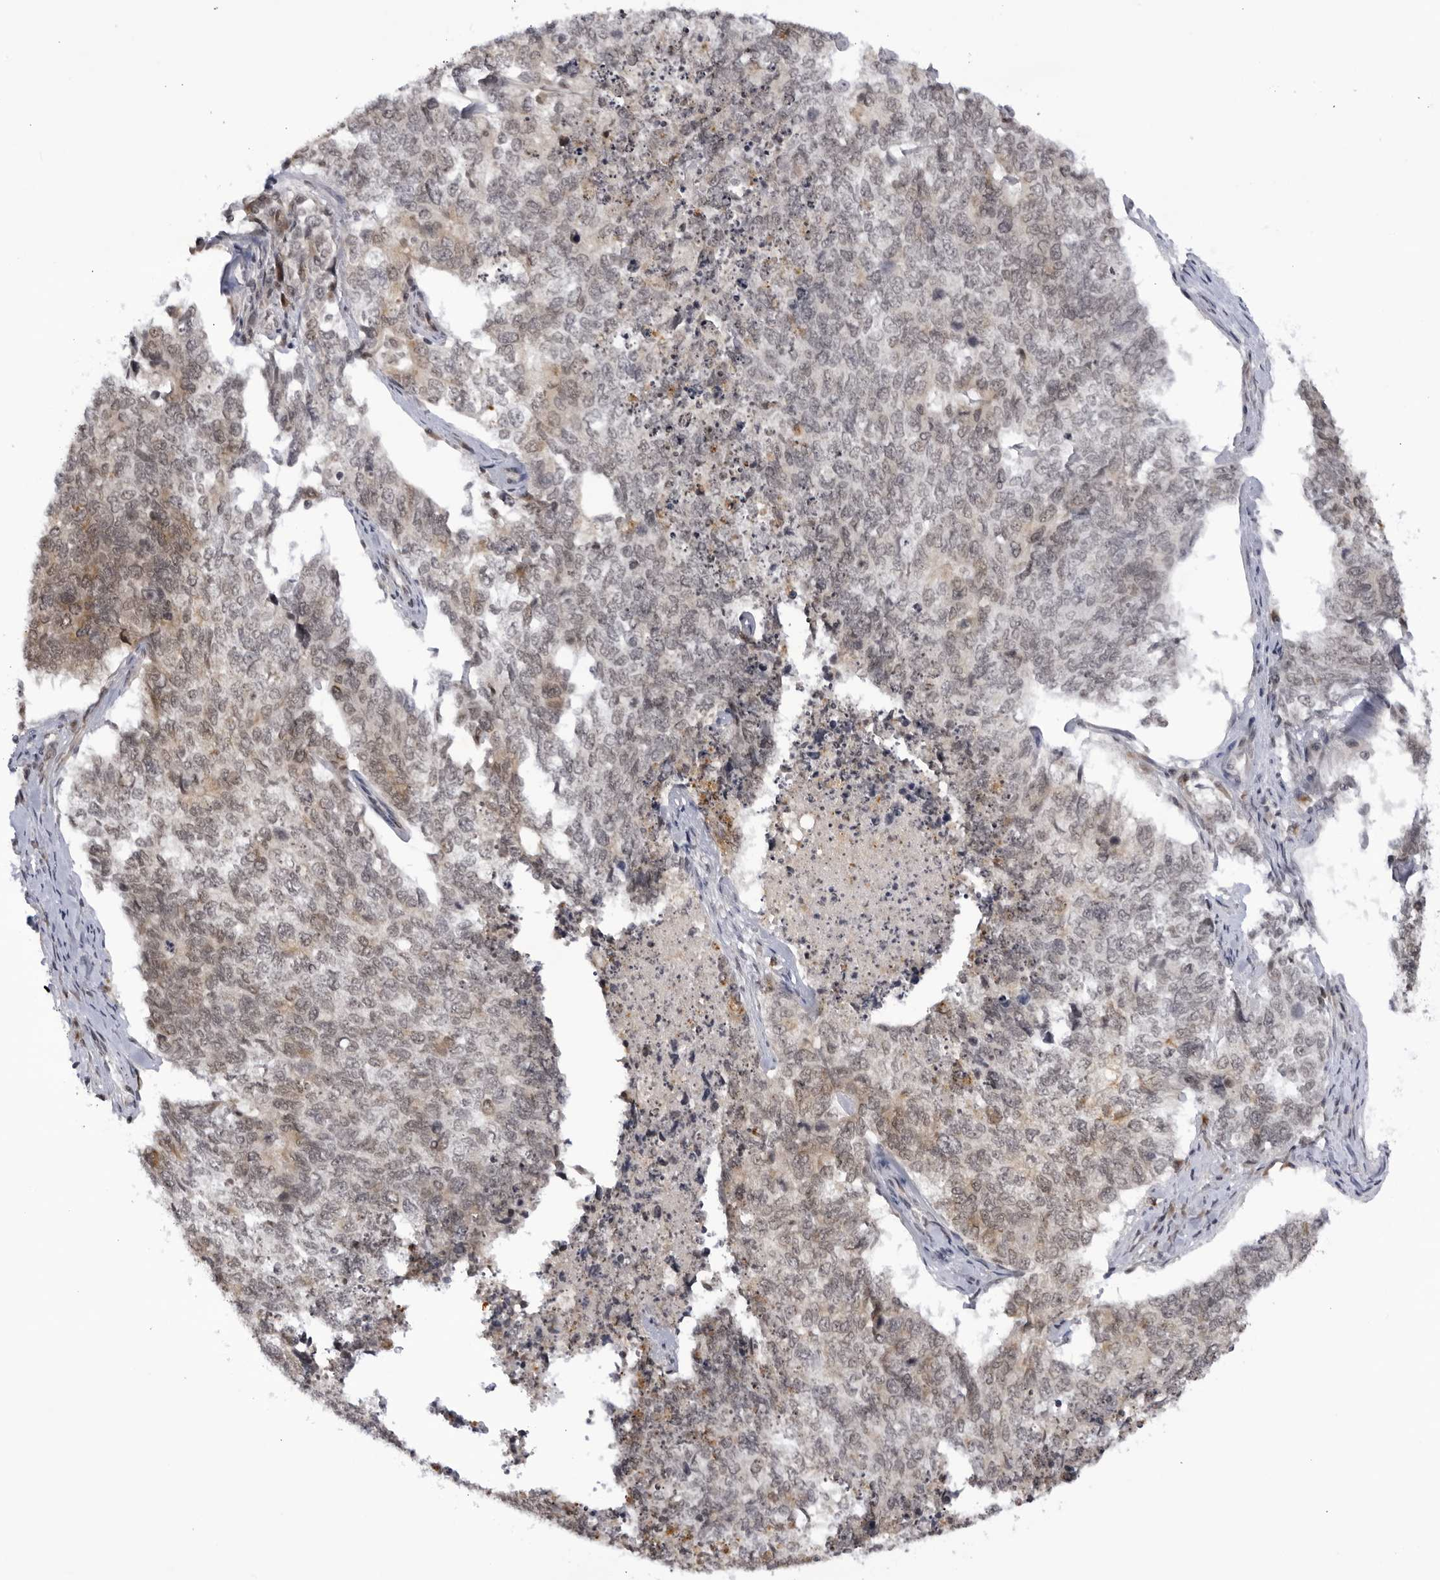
{"staining": {"intensity": "weak", "quantity": "<25%", "location": "nuclear"}, "tissue": "cervical cancer", "cell_type": "Tumor cells", "image_type": "cancer", "snomed": [{"axis": "morphology", "description": "Squamous cell carcinoma, NOS"}, {"axis": "topography", "description": "Cervix"}], "caption": "This is an IHC image of squamous cell carcinoma (cervical). There is no staining in tumor cells.", "gene": "RASGEF1C", "patient": {"sex": "female", "age": 63}}